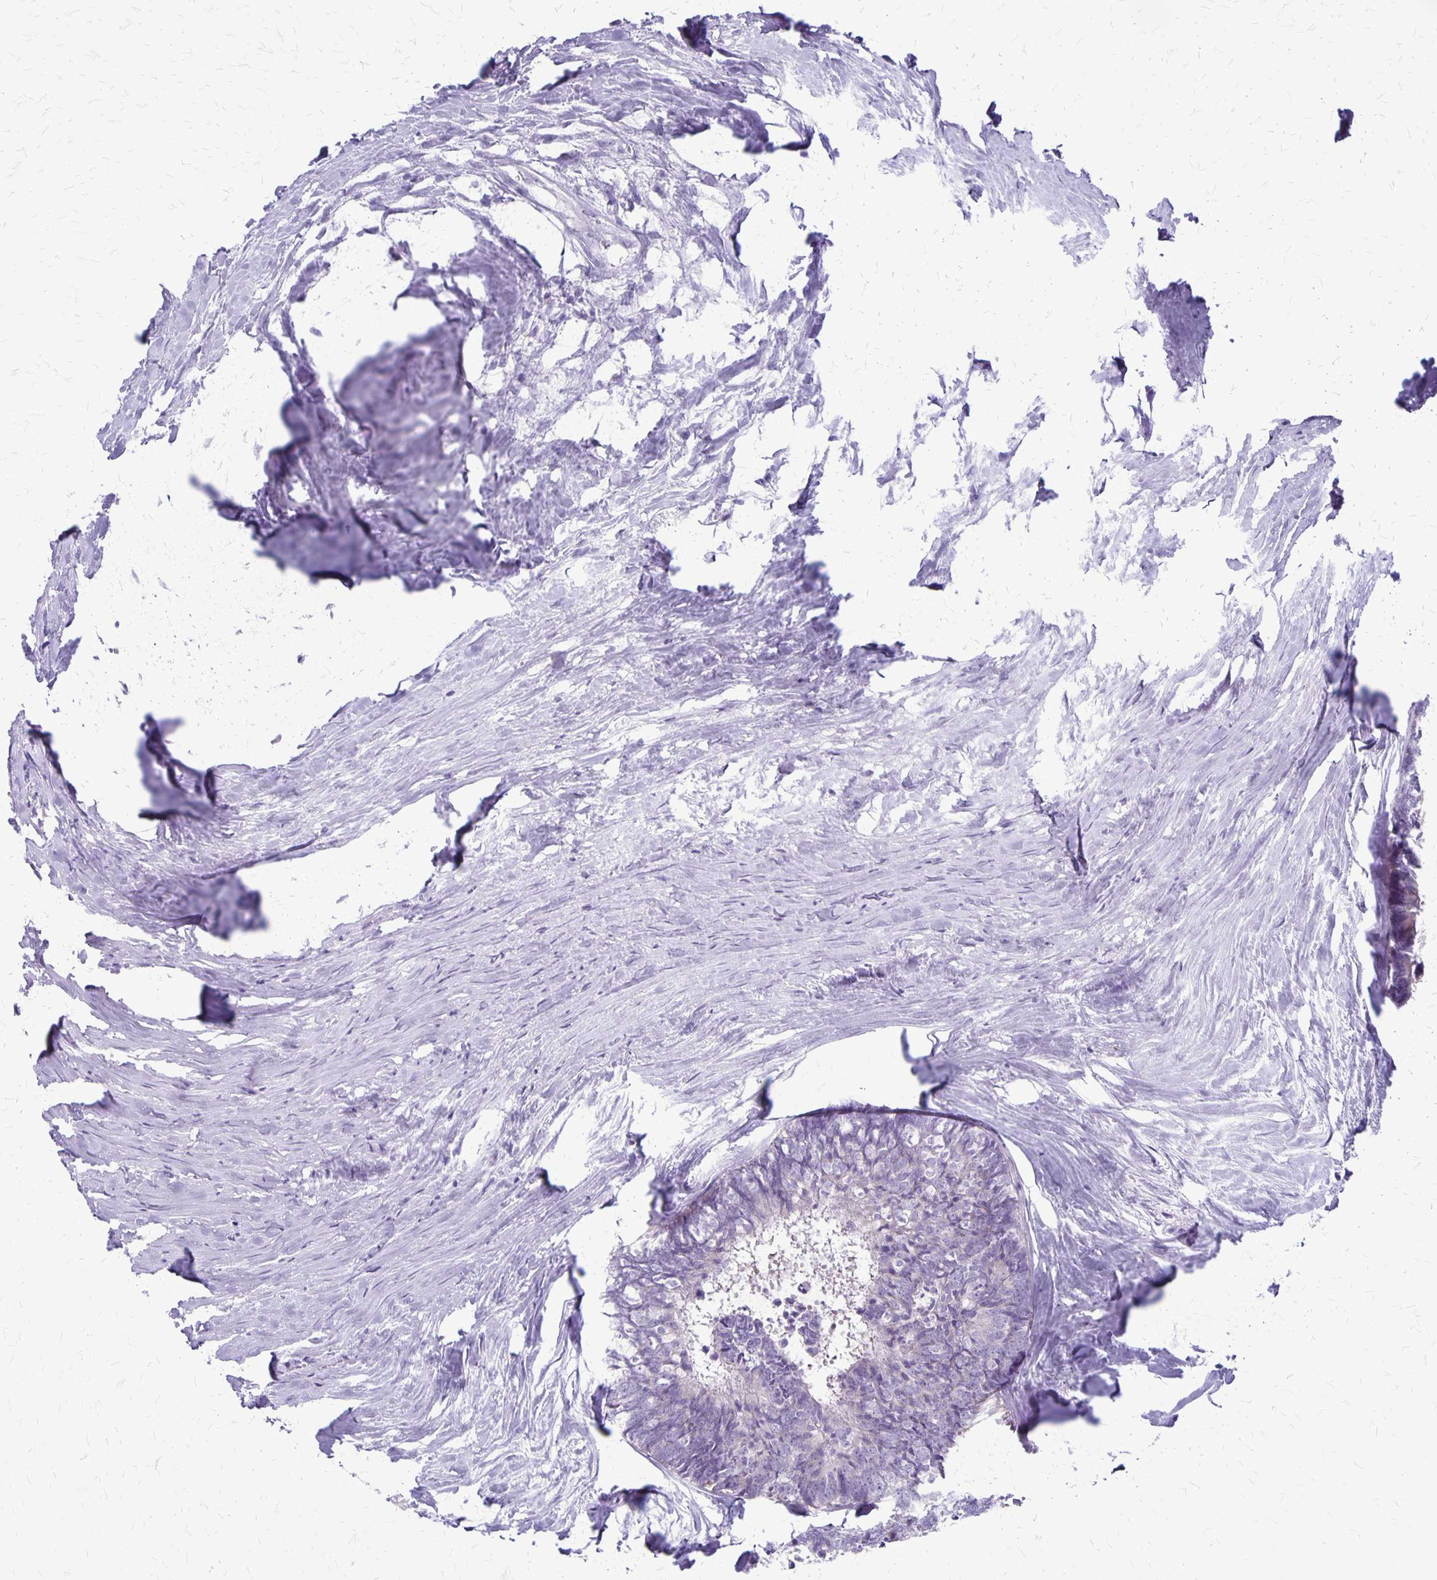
{"staining": {"intensity": "negative", "quantity": "none", "location": "none"}, "tissue": "colorectal cancer", "cell_type": "Tumor cells", "image_type": "cancer", "snomed": [{"axis": "morphology", "description": "Adenocarcinoma, NOS"}, {"axis": "topography", "description": "Colon"}, {"axis": "topography", "description": "Rectum"}], "caption": "Adenocarcinoma (colorectal) was stained to show a protein in brown. There is no significant expression in tumor cells.", "gene": "PLXNB3", "patient": {"sex": "male", "age": 57}}